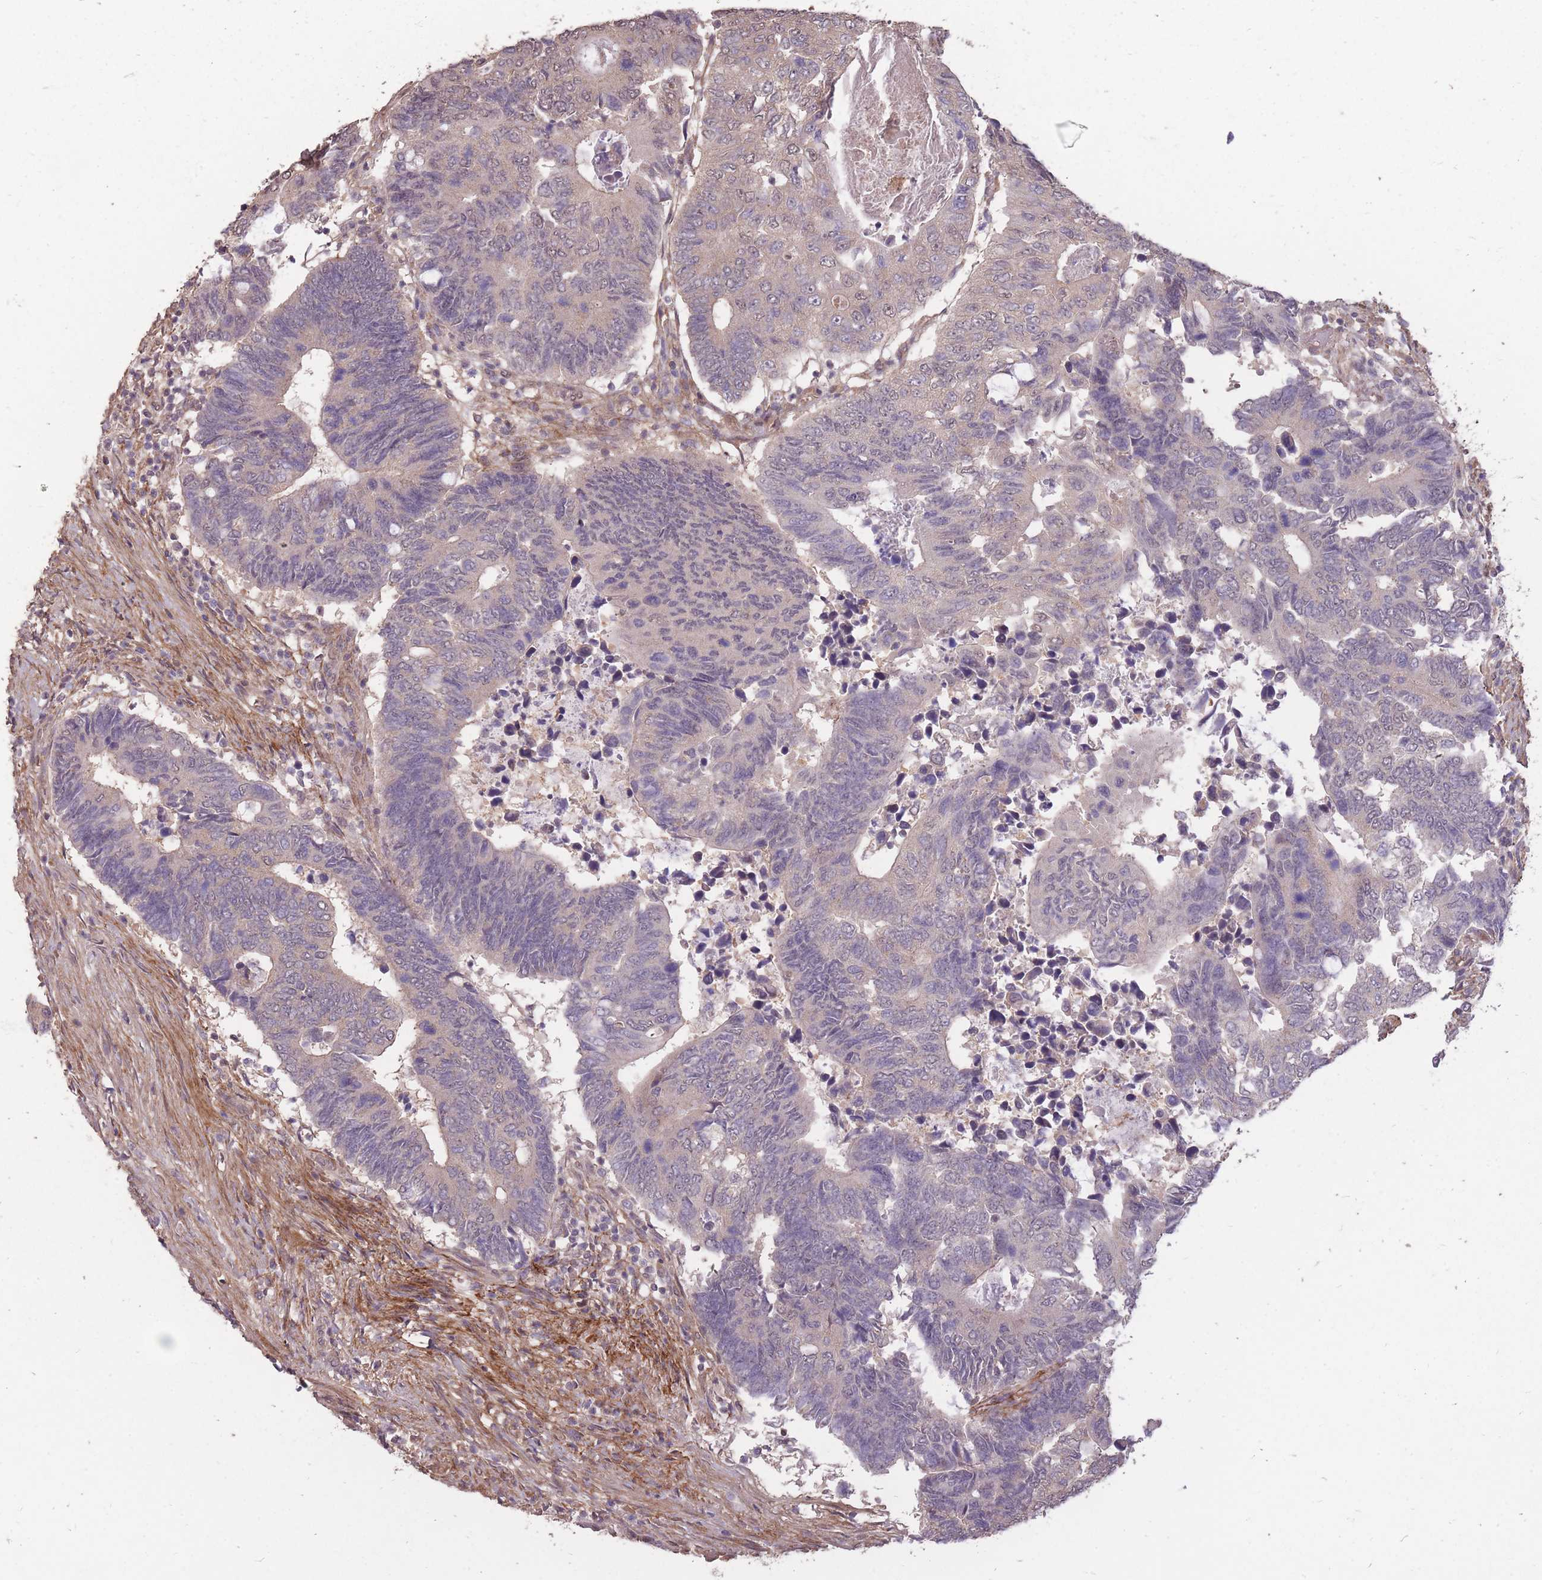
{"staining": {"intensity": "negative", "quantity": "none", "location": "none"}, "tissue": "colorectal cancer", "cell_type": "Tumor cells", "image_type": "cancer", "snomed": [{"axis": "morphology", "description": "Adenocarcinoma, NOS"}, {"axis": "topography", "description": "Colon"}], "caption": "Colorectal cancer (adenocarcinoma) was stained to show a protein in brown. There is no significant positivity in tumor cells.", "gene": "DYNC1LI2", "patient": {"sex": "male", "age": 87}}